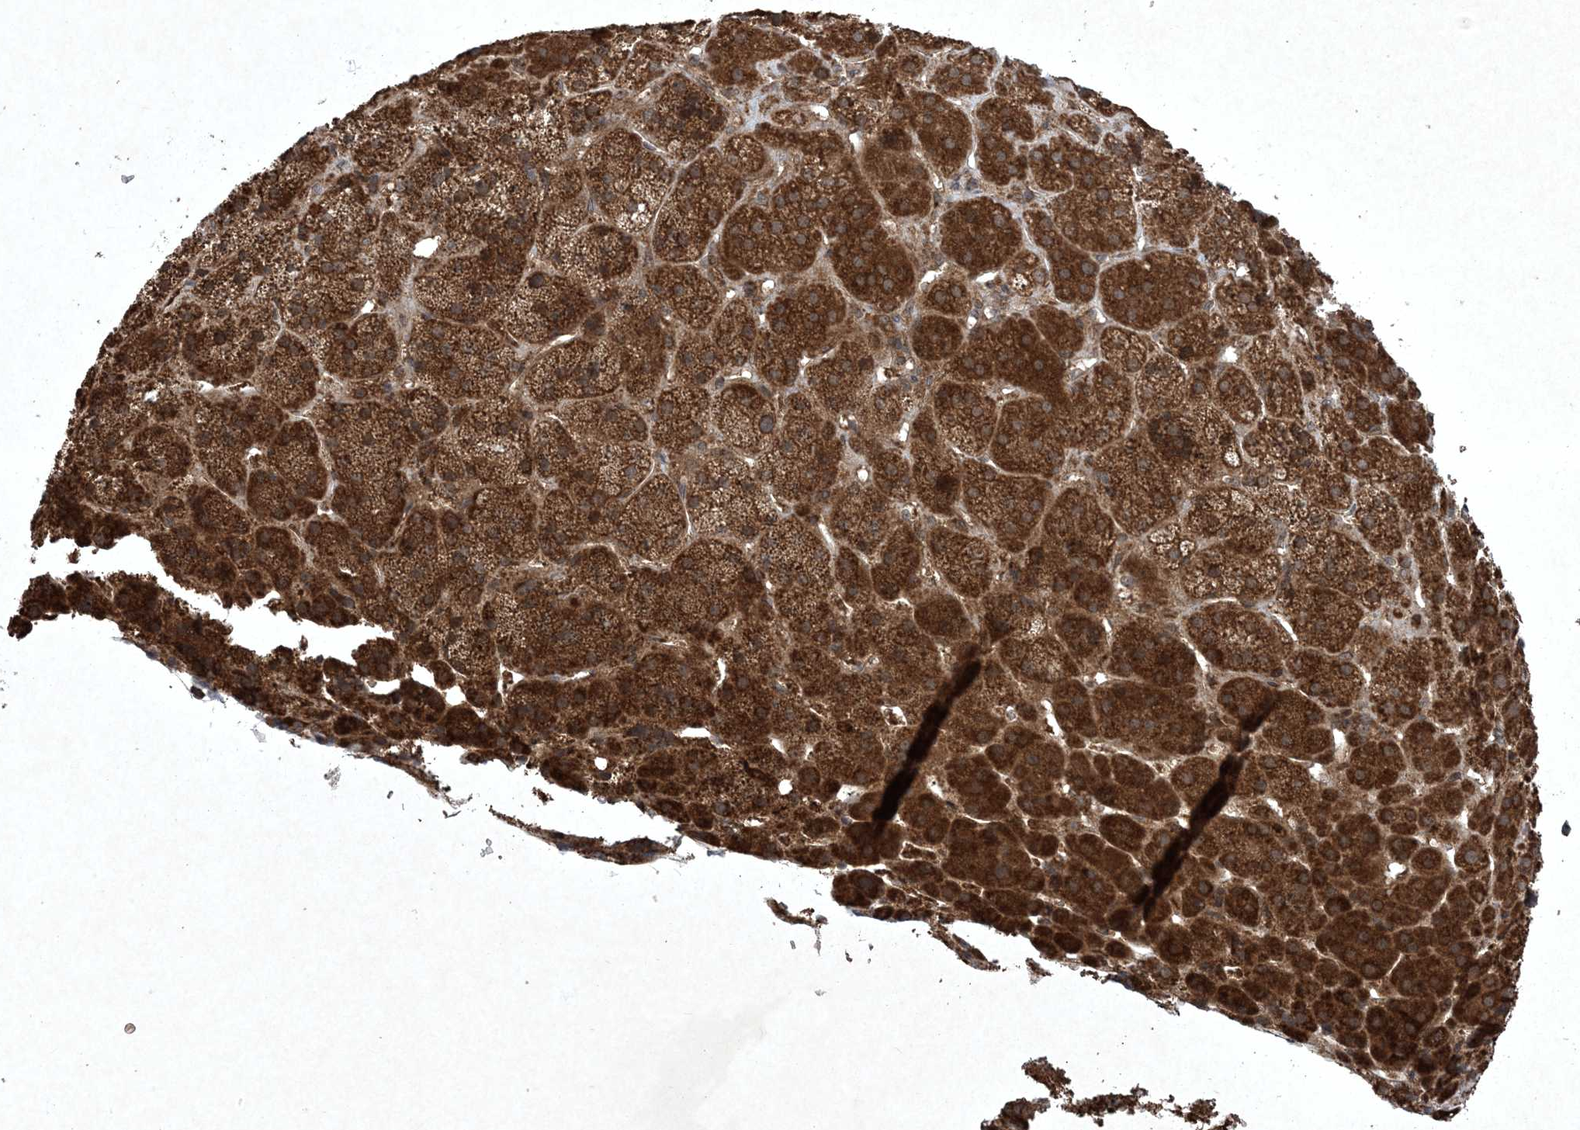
{"staining": {"intensity": "strong", "quantity": ">75%", "location": "cytoplasmic/membranous"}, "tissue": "adrenal gland", "cell_type": "Glandular cells", "image_type": "normal", "snomed": [{"axis": "morphology", "description": "Normal tissue, NOS"}, {"axis": "topography", "description": "Adrenal gland"}], "caption": "Immunohistochemistry (IHC) histopathology image of benign adrenal gland: human adrenal gland stained using immunohistochemistry (IHC) reveals high levels of strong protein expression localized specifically in the cytoplasmic/membranous of glandular cells, appearing as a cytoplasmic/membranous brown color.", "gene": "GNG5", "patient": {"sex": "female", "age": 57}}